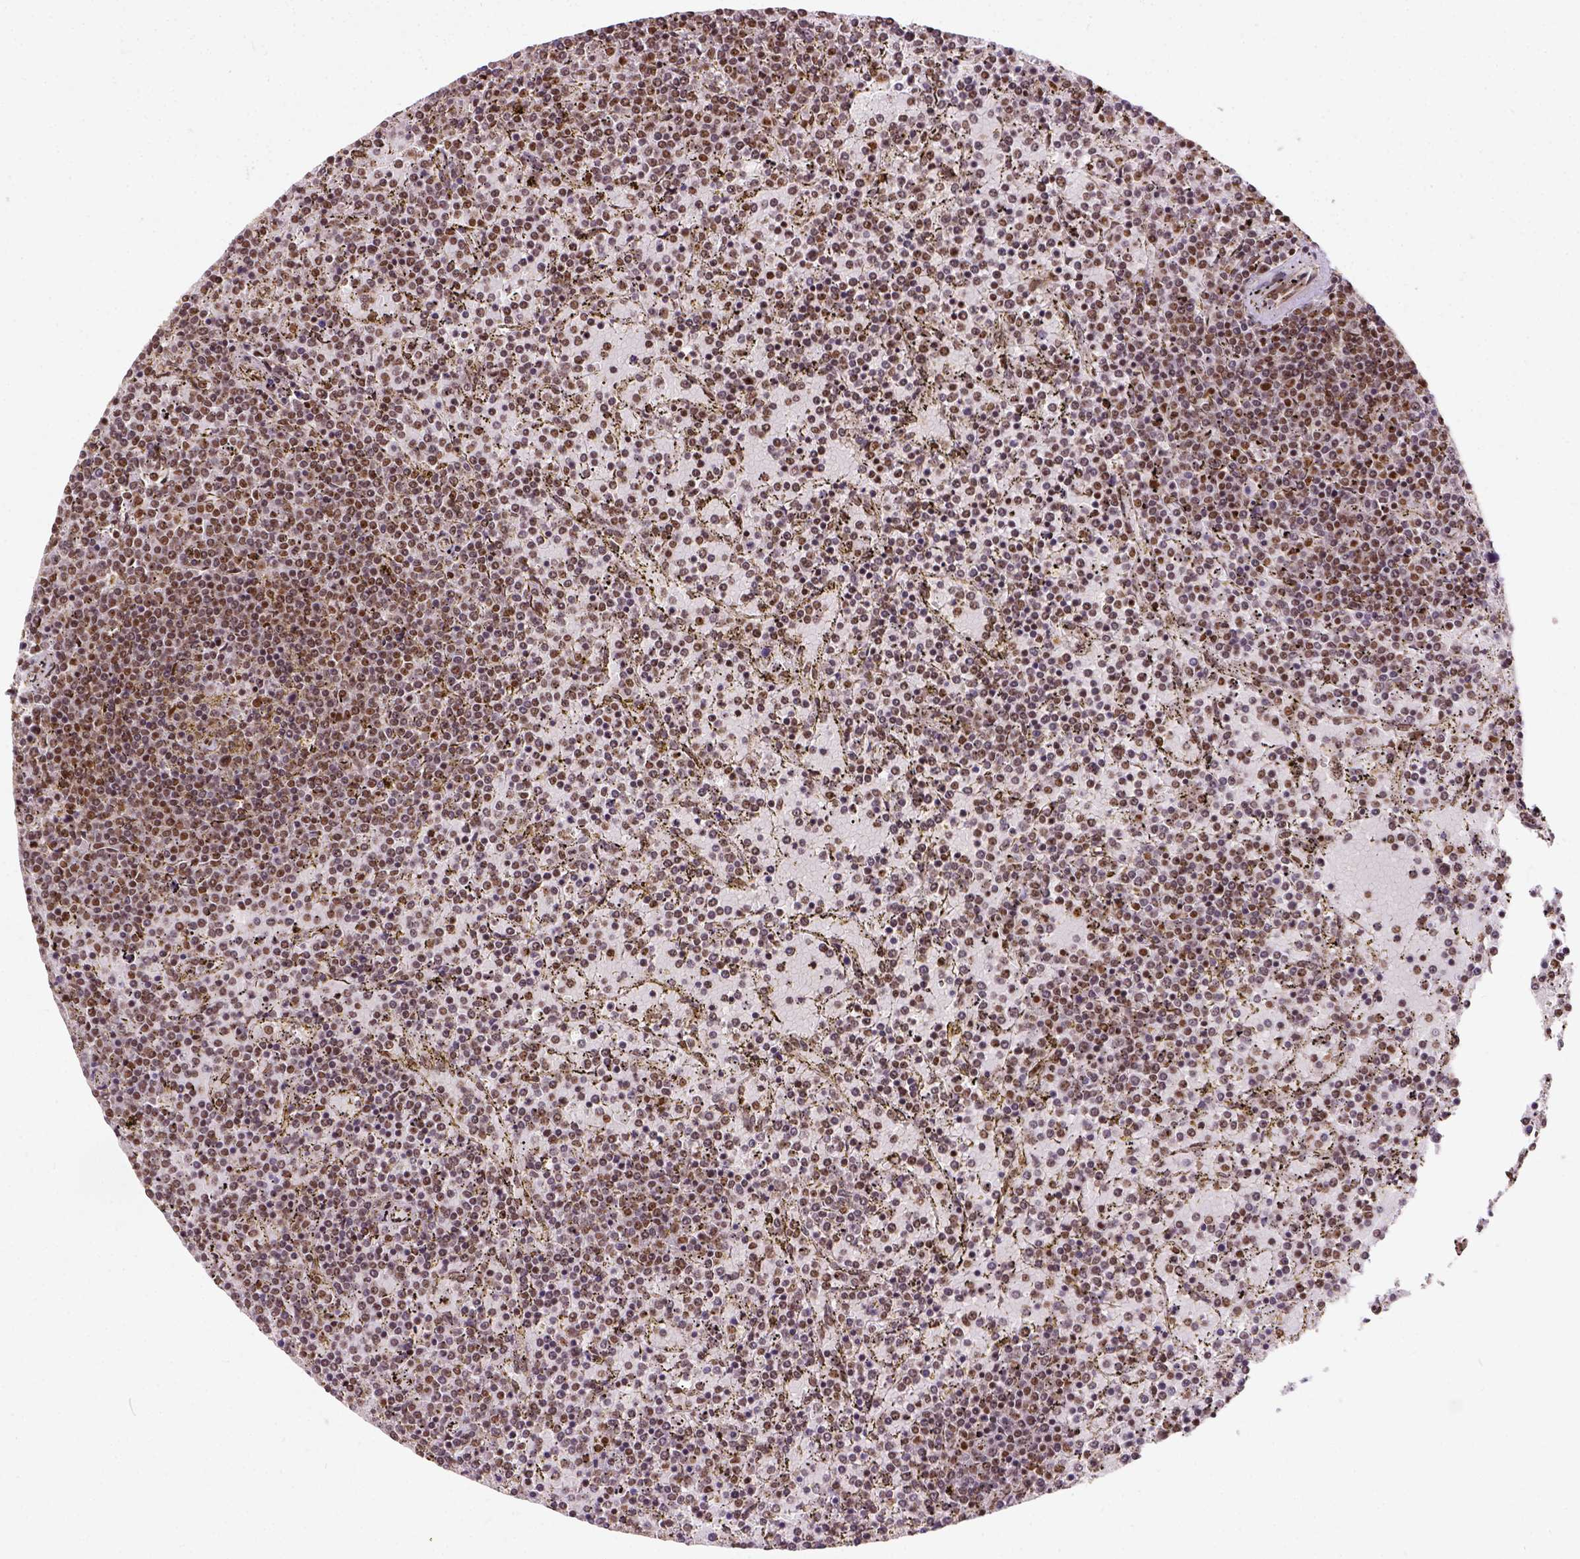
{"staining": {"intensity": "moderate", "quantity": ">75%", "location": "nuclear"}, "tissue": "lymphoma", "cell_type": "Tumor cells", "image_type": "cancer", "snomed": [{"axis": "morphology", "description": "Malignant lymphoma, non-Hodgkin's type, Low grade"}, {"axis": "topography", "description": "Spleen"}], "caption": "Protein positivity by immunohistochemistry displays moderate nuclear staining in approximately >75% of tumor cells in malignant lymphoma, non-Hodgkin's type (low-grade).", "gene": "NACC1", "patient": {"sex": "female", "age": 77}}